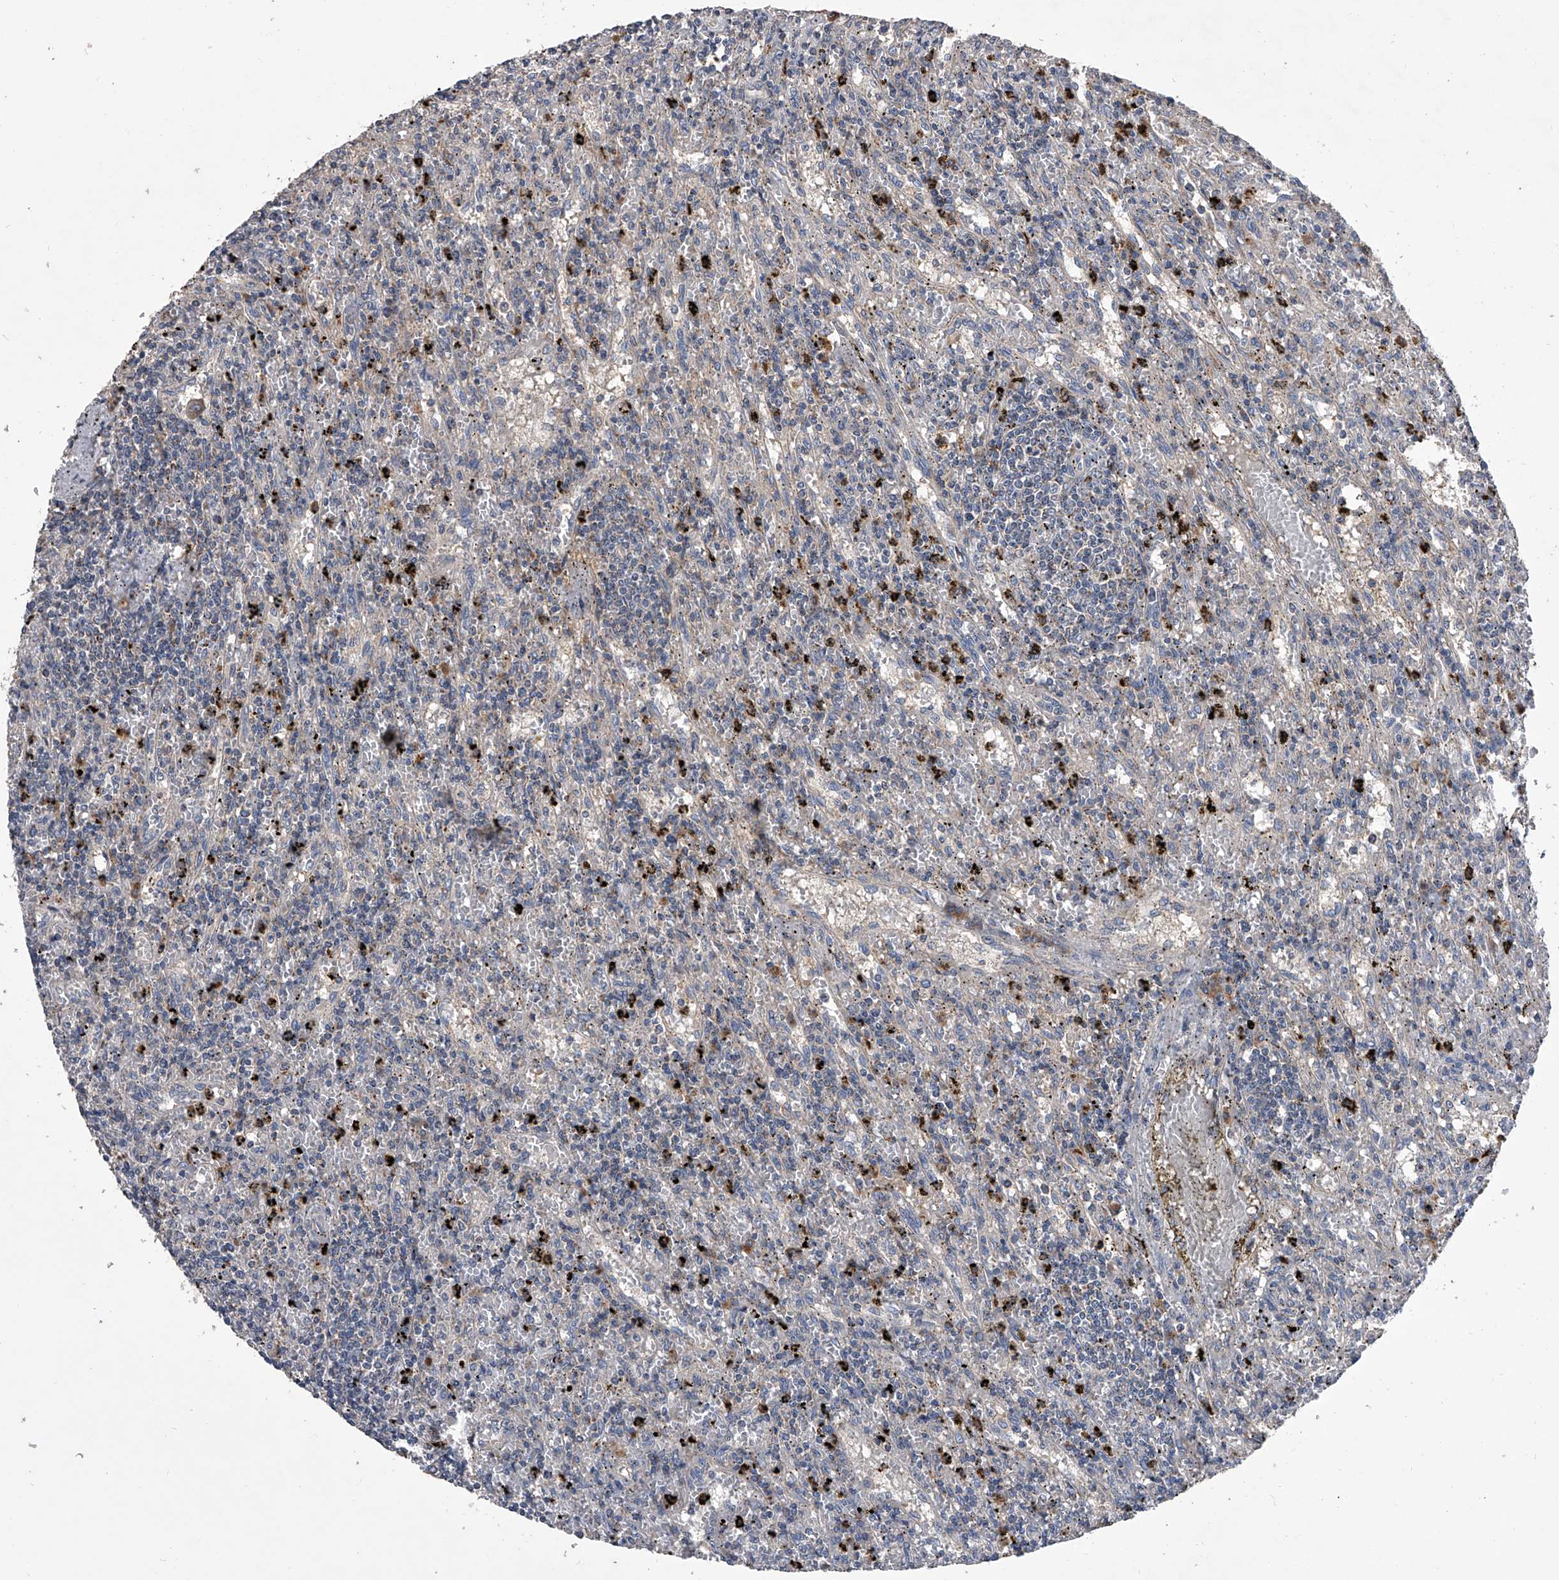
{"staining": {"intensity": "negative", "quantity": "none", "location": "none"}, "tissue": "lymphoma", "cell_type": "Tumor cells", "image_type": "cancer", "snomed": [{"axis": "morphology", "description": "Malignant lymphoma, non-Hodgkin's type, Low grade"}, {"axis": "topography", "description": "Spleen"}], "caption": "A high-resolution histopathology image shows immunohistochemistry staining of malignant lymphoma, non-Hodgkin's type (low-grade), which reveals no significant expression in tumor cells.", "gene": "NRP1", "patient": {"sex": "male", "age": 76}}